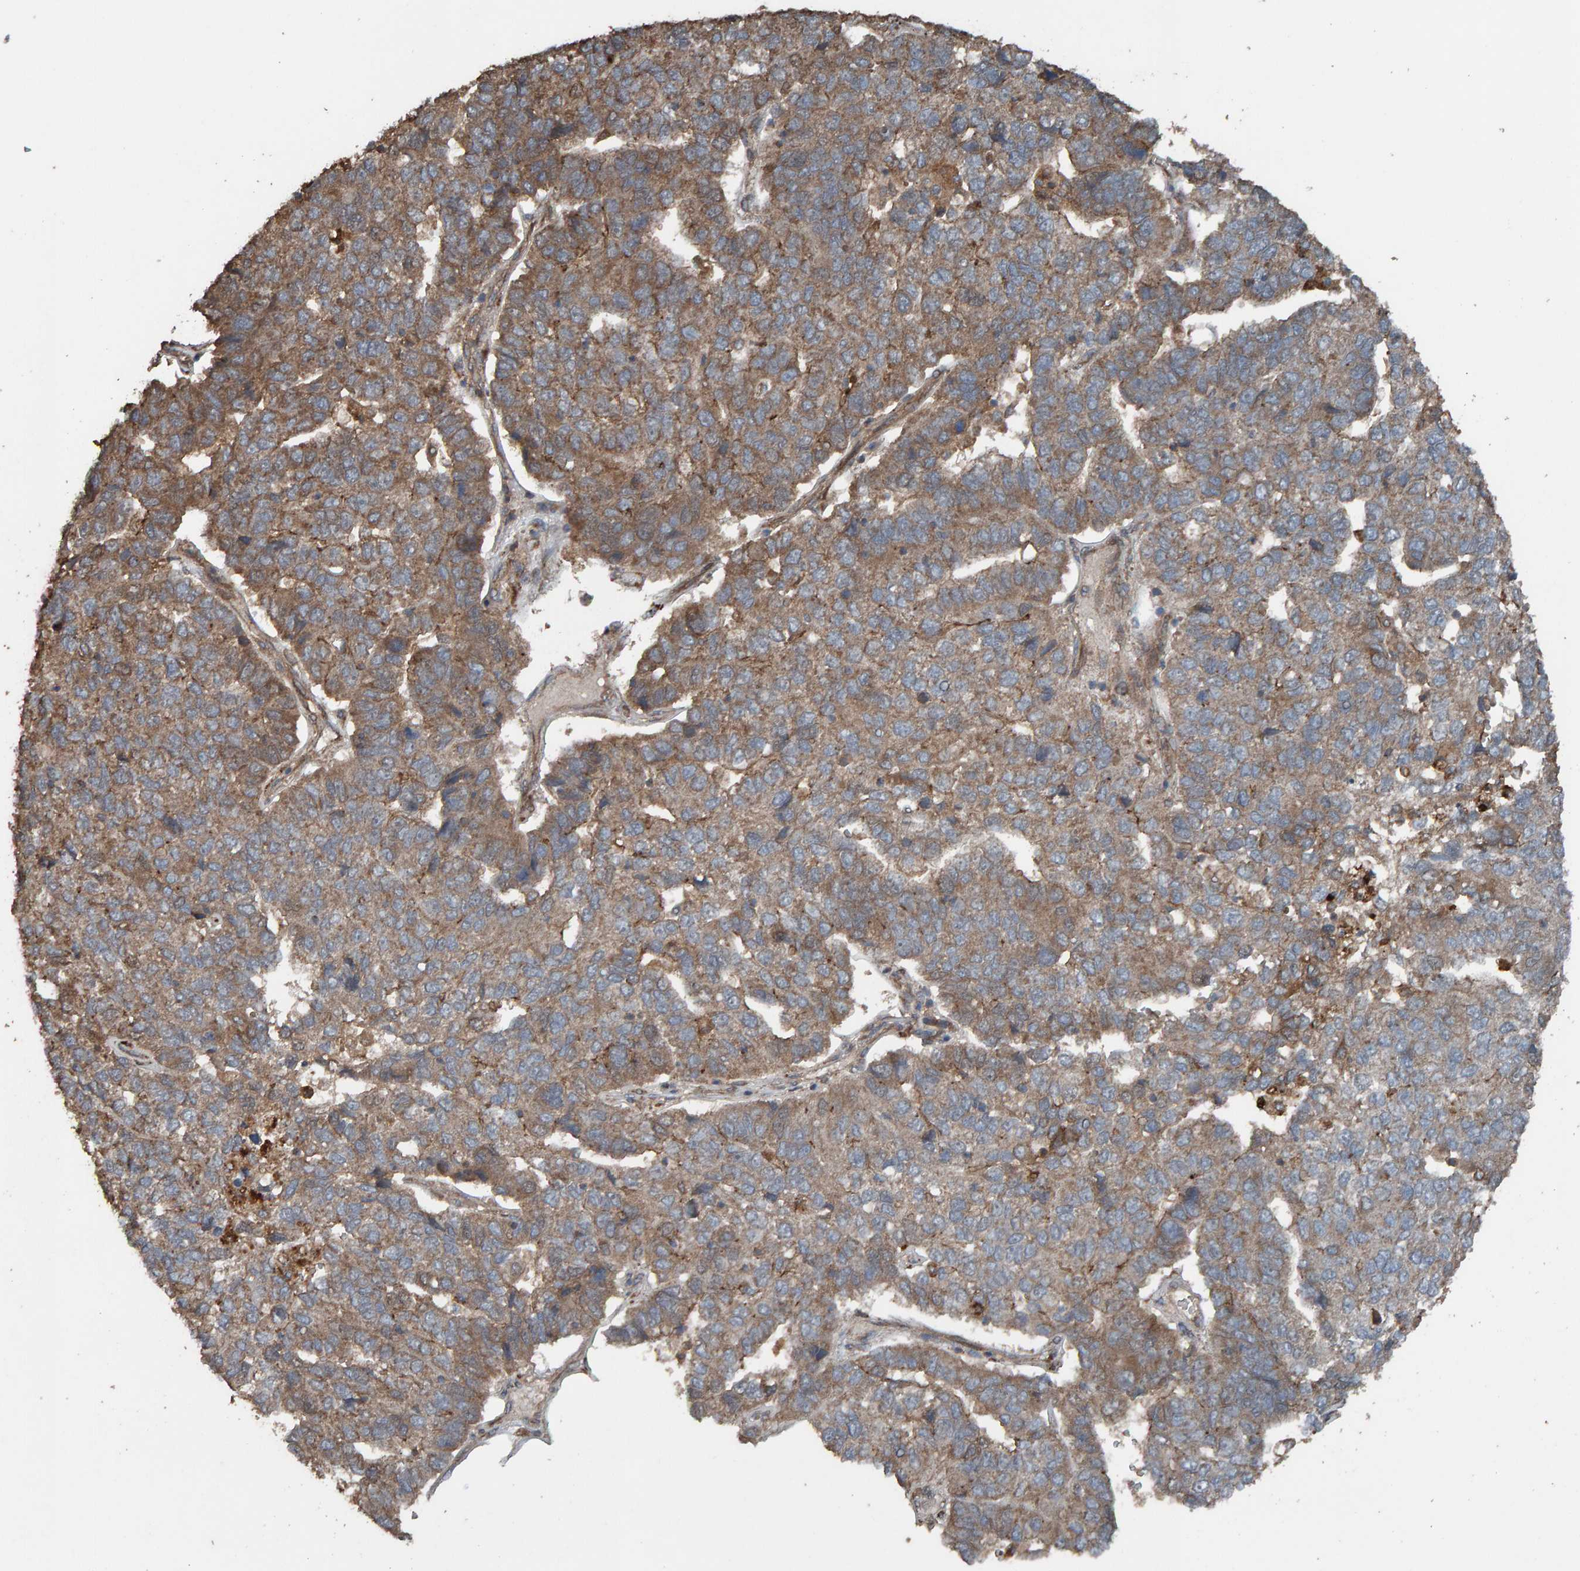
{"staining": {"intensity": "weak", "quantity": ">75%", "location": "cytoplasmic/membranous"}, "tissue": "pancreatic cancer", "cell_type": "Tumor cells", "image_type": "cancer", "snomed": [{"axis": "morphology", "description": "Adenocarcinoma, NOS"}, {"axis": "topography", "description": "Pancreas"}], "caption": "This histopathology image demonstrates IHC staining of human adenocarcinoma (pancreatic), with low weak cytoplasmic/membranous staining in approximately >75% of tumor cells.", "gene": "DUS1L", "patient": {"sex": "female", "age": 61}}